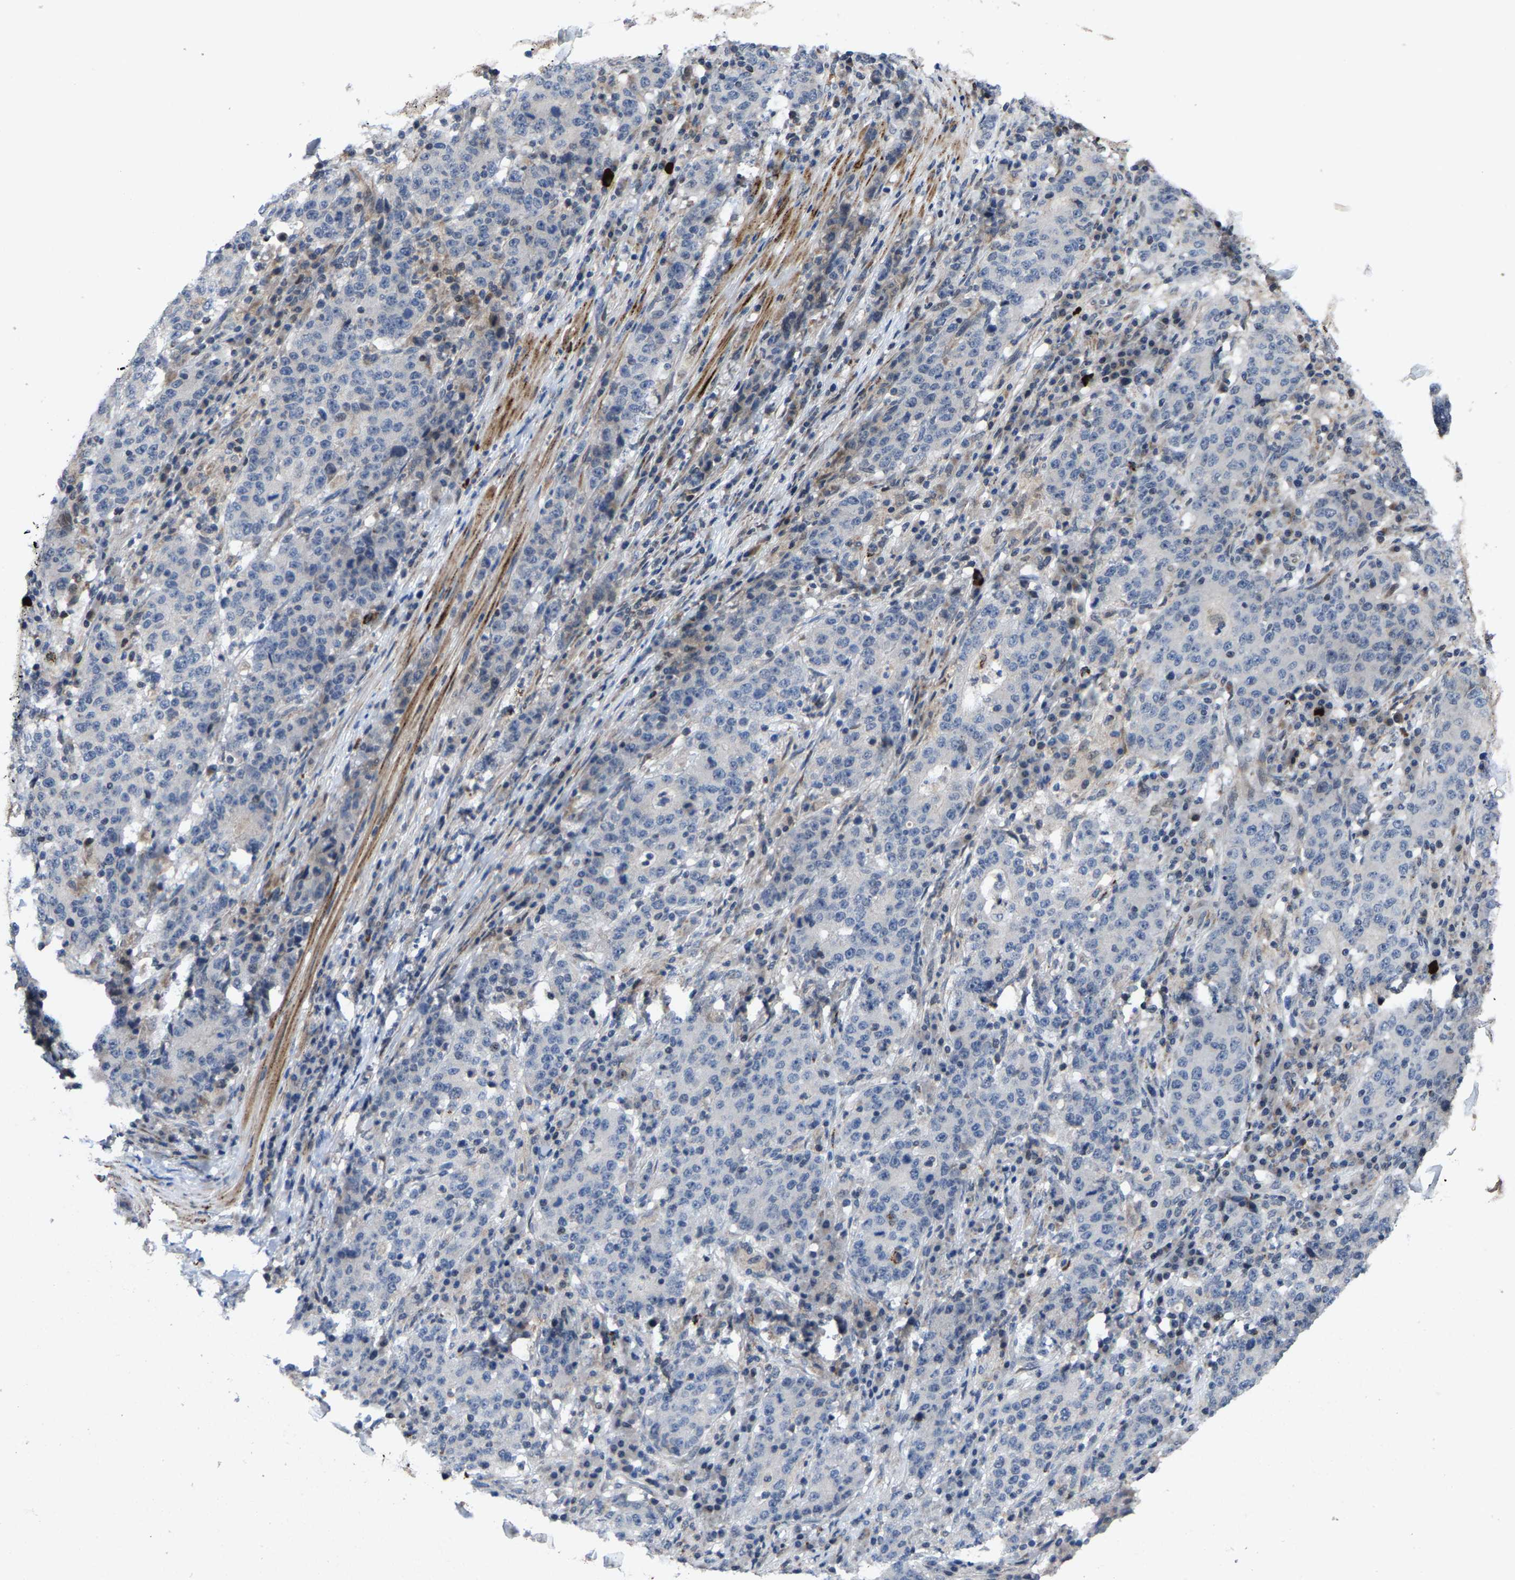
{"staining": {"intensity": "negative", "quantity": "none", "location": "none"}, "tissue": "stomach cancer", "cell_type": "Tumor cells", "image_type": "cancer", "snomed": [{"axis": "morphology", "description": "Adenocarcinoma, NOS"}, {"axis": "topography", "description": "Stomach"}], "caption": "An immunohistochemistry (IHC) micrograph of stomach adenocarcinoma is shown. There is no staining in tumor cells of stomach adenocarcinoma.", "gene": "TDRKH", "patient": {"sex": "male", "age": 59}}